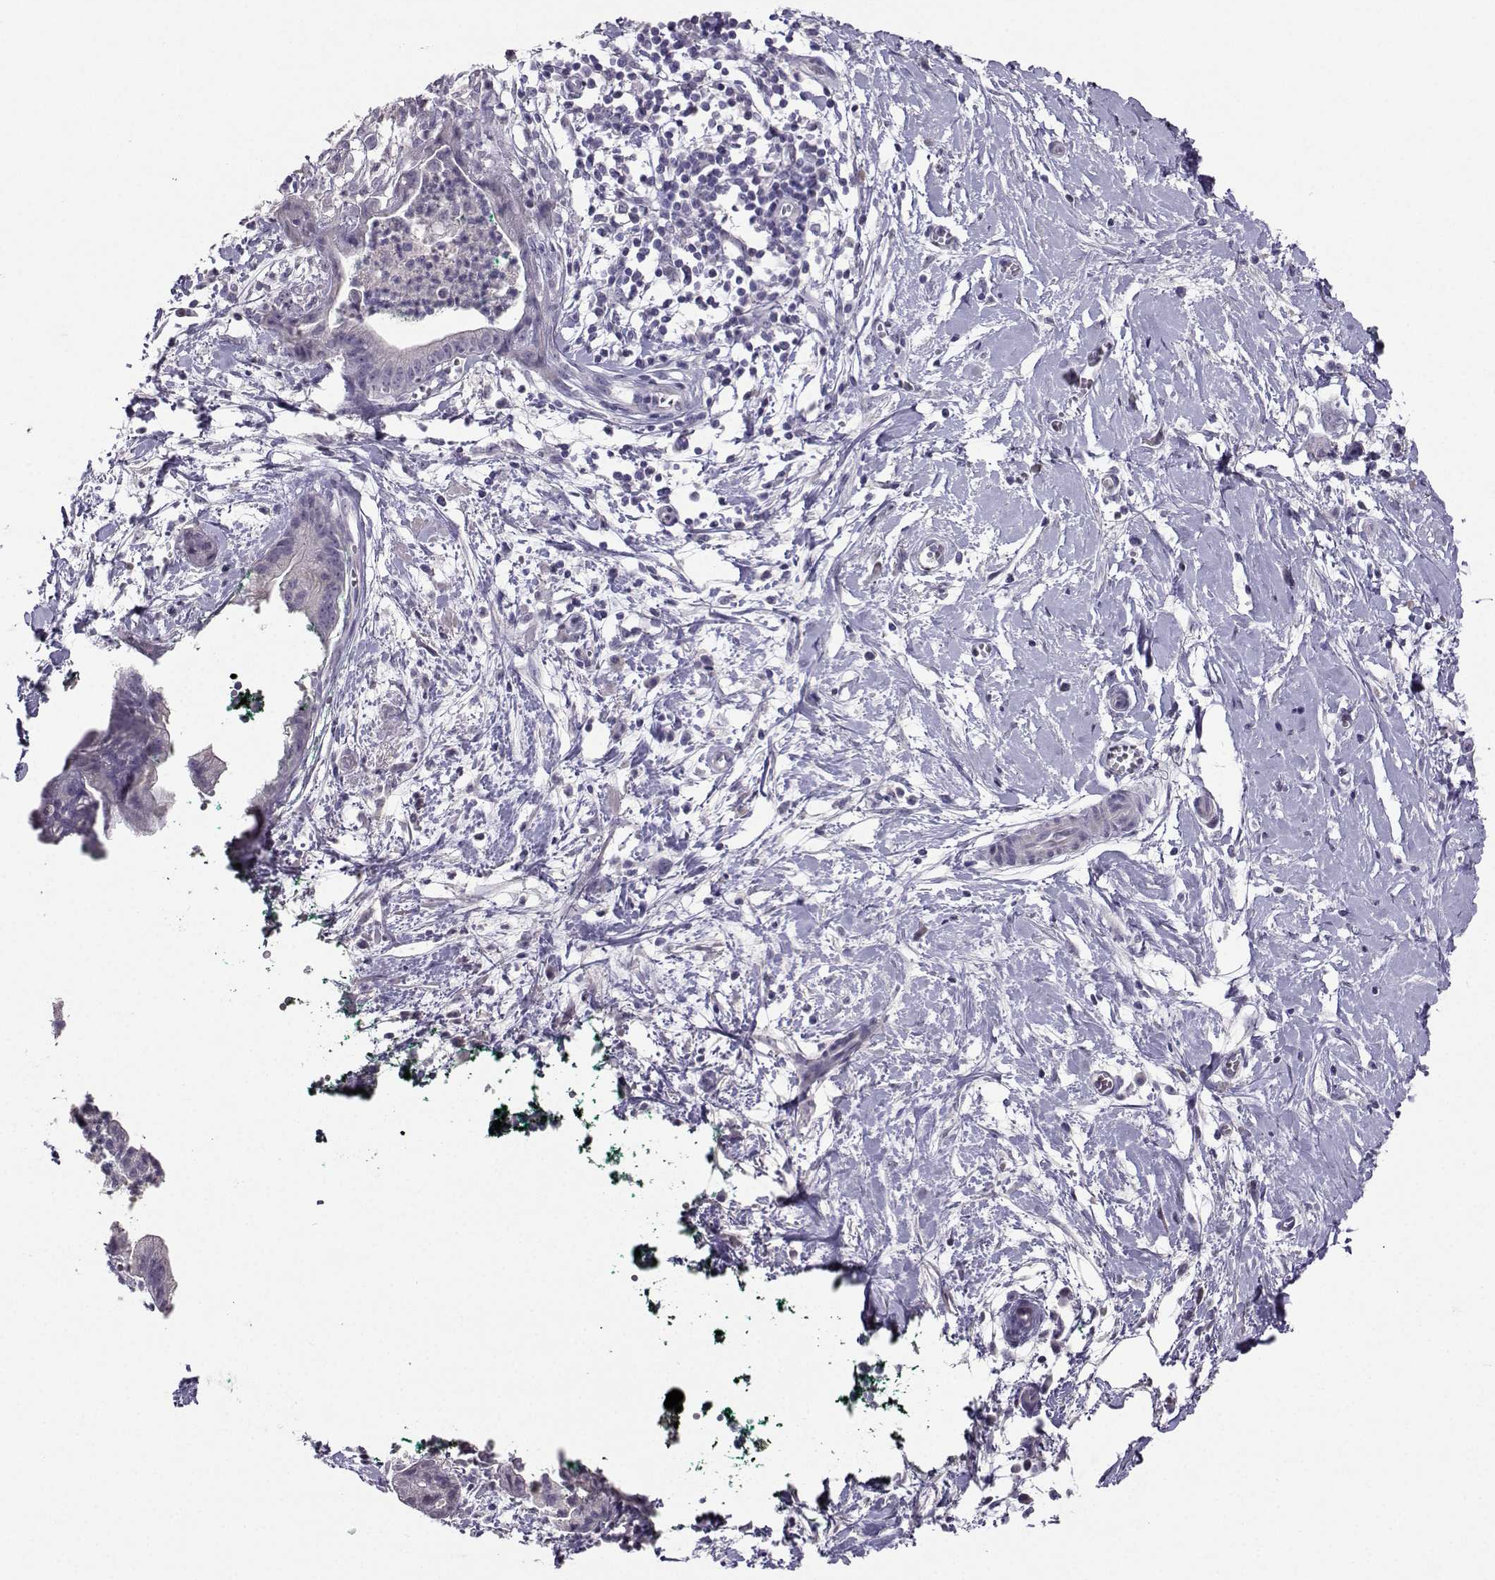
{"staining": {"intensity": "negative", "quantity": "none", "location": "none"}, "tissue": "pancreatic cancer", "cell_type": "Tumor cells", "image_type": "cancer", "snomed": [{"axis": "morphology", "description": "Normal tissue, NOS"}, {"axis": "morphology", "description": "Adenocarcinoma, NOS"}, {"axis": "topography", "description": "Lymph node"}, {"axis": "topography", "description": "Pancreas"}], "caption": "Immunohistochemical staining of pancreatic cancer displays no significant expression in tumor cells. The staining is performed using DAB brown chromogen with nuclei counter-stained in using hematoxylin.", "gene": "CARTPT", "patient": {"sex": "female", "age": 58}}